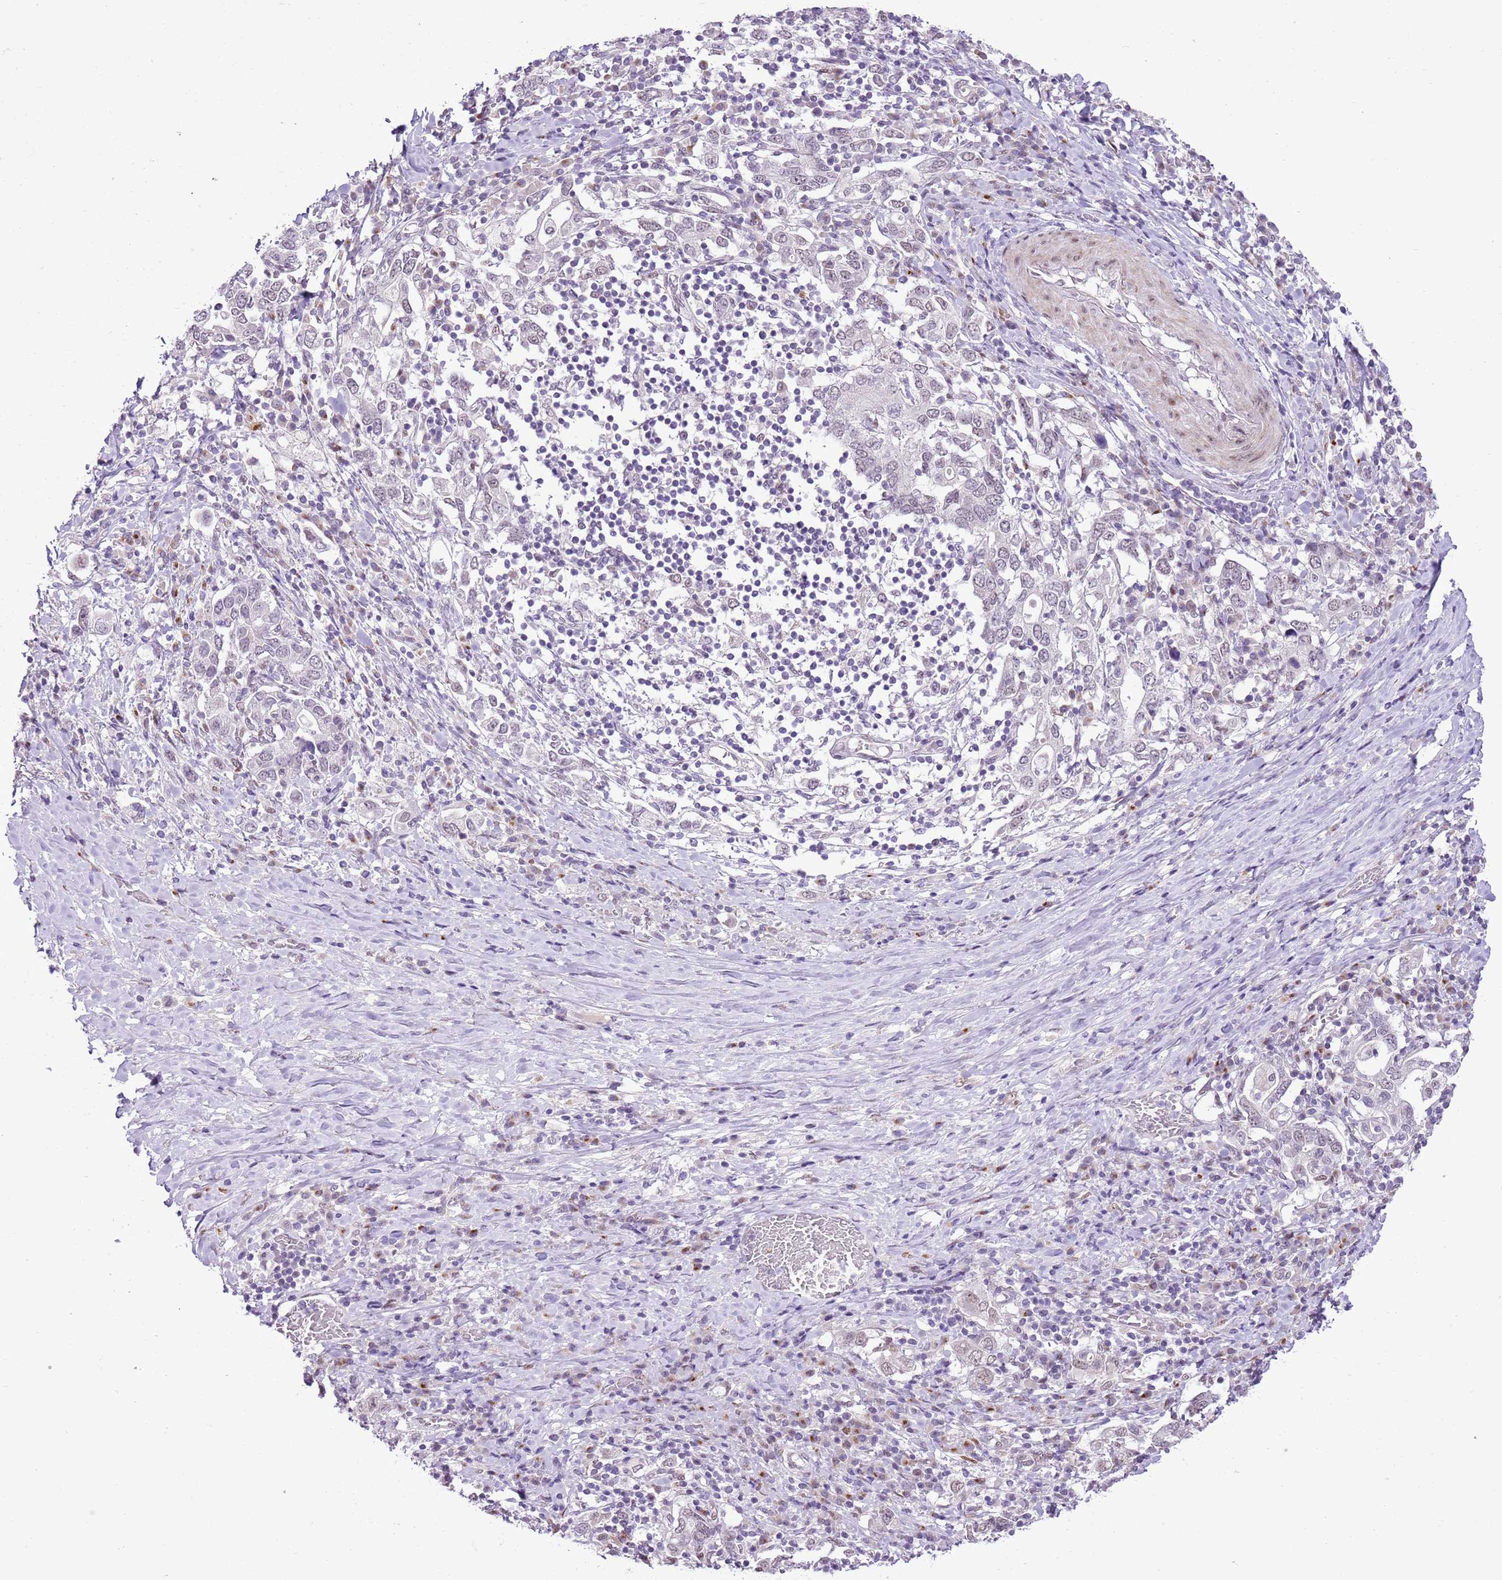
{"staining": {"intensity": "negative", "quantity": "none", "location": "none"}, "tissue": "stomach cancer", "cell_type": "Tumor cells", "image_type": "cancer", "snomed": [{"axis": "morphology", "description": "Adenocarcinoma, NOS"}, {"axis": "topography", "description": "Stomach, upper"}, {"axis": "topography", "description": "Stomach"}], "caption": "Tumor cells are negative for protein expression in human stomach cancer (adenocarcinoma).", "gene": "NACC2", "patient": {"sex": "male", "age": 62}}